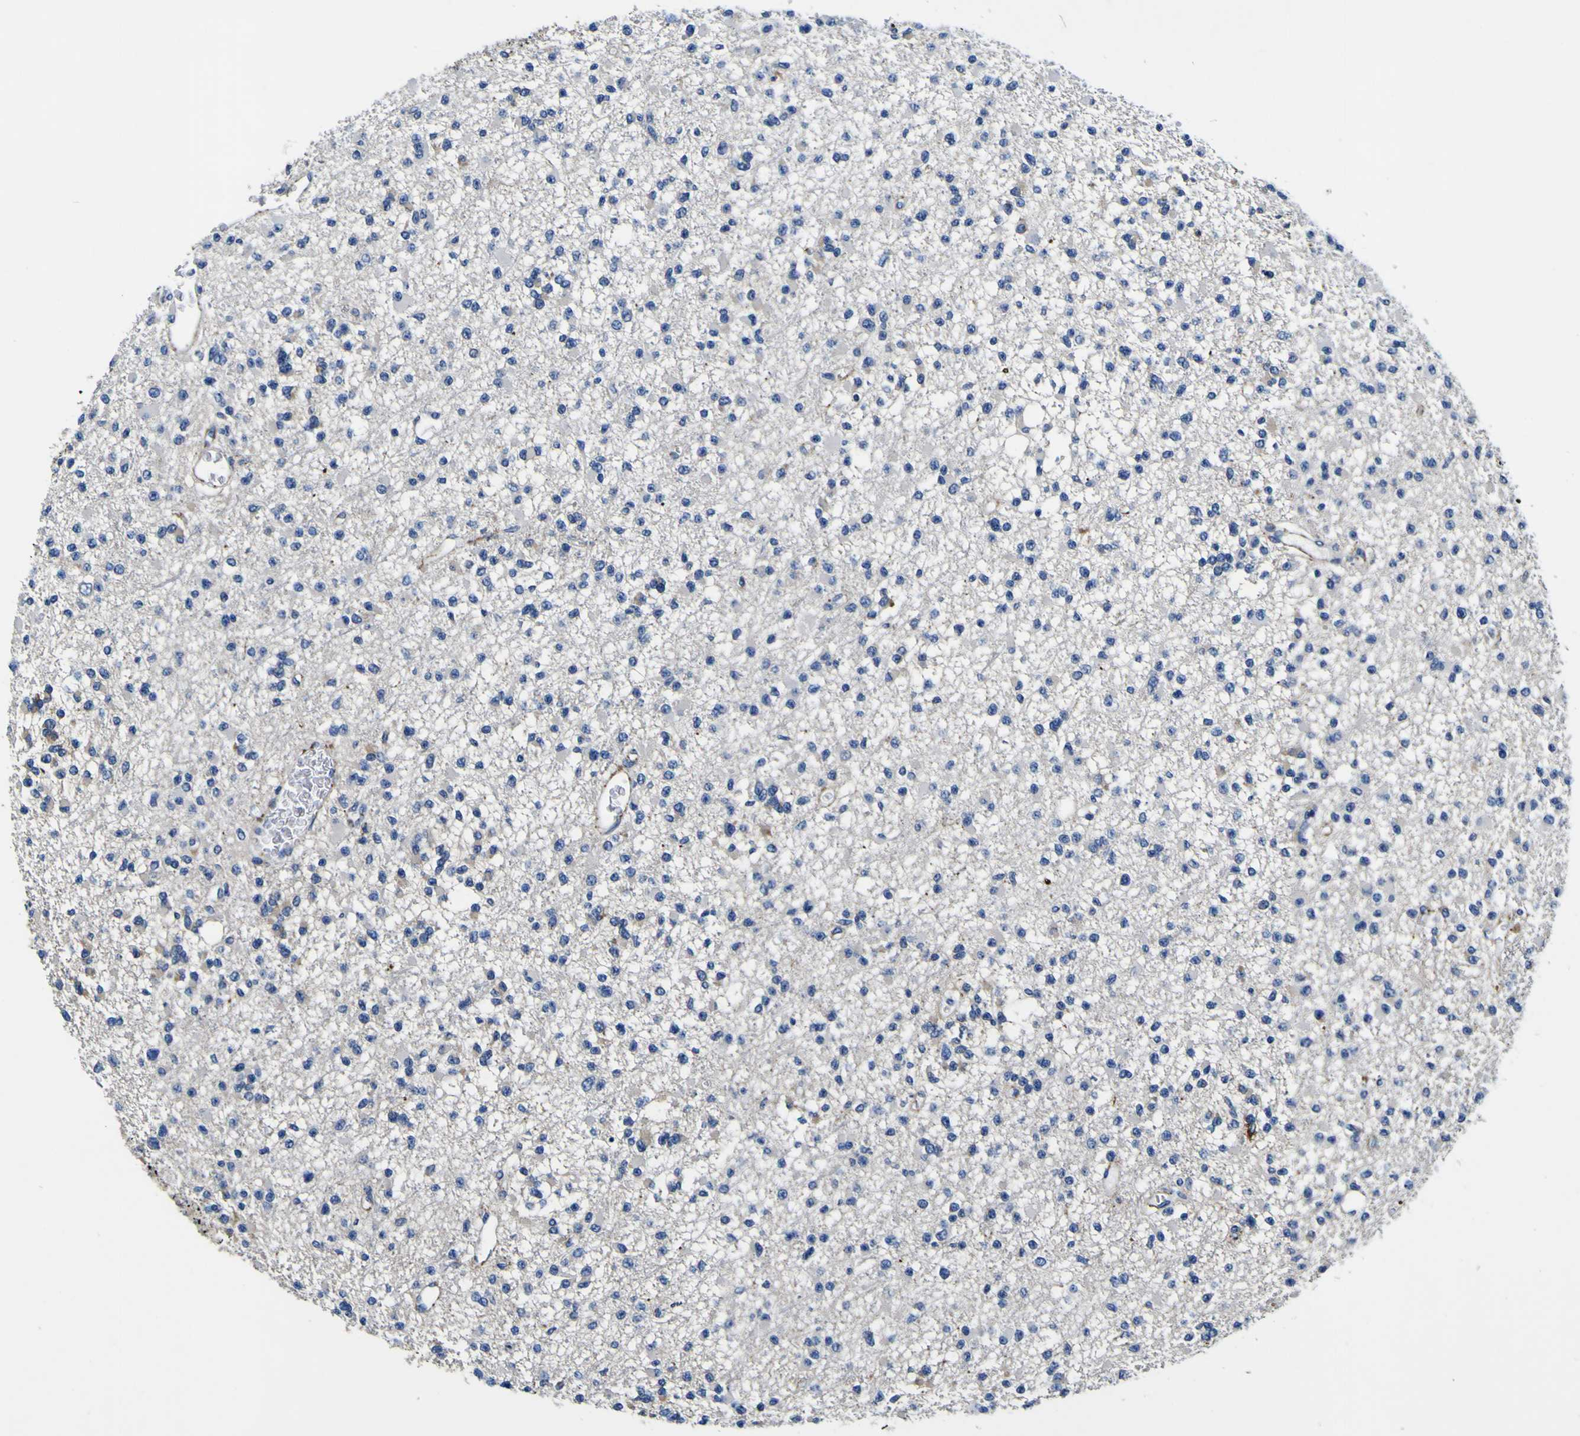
{"staining": {"intensity": "negative", "quantity": "none", "location": "none"}, "tissue": "glioma", "cell_type": "Tumor cells", "image_type": "cancer", "snomed": [{"axis": "morphology", "description": "Glioma, malignant, Low grade"}, {"axis": "topography", "description": "Brain"}], "caption": "Immunohistochemistry of human glioma exhibits no expression in tumor cells.", "gene": "AGAP3", "patient": {"sex": "female", "age": 22}}